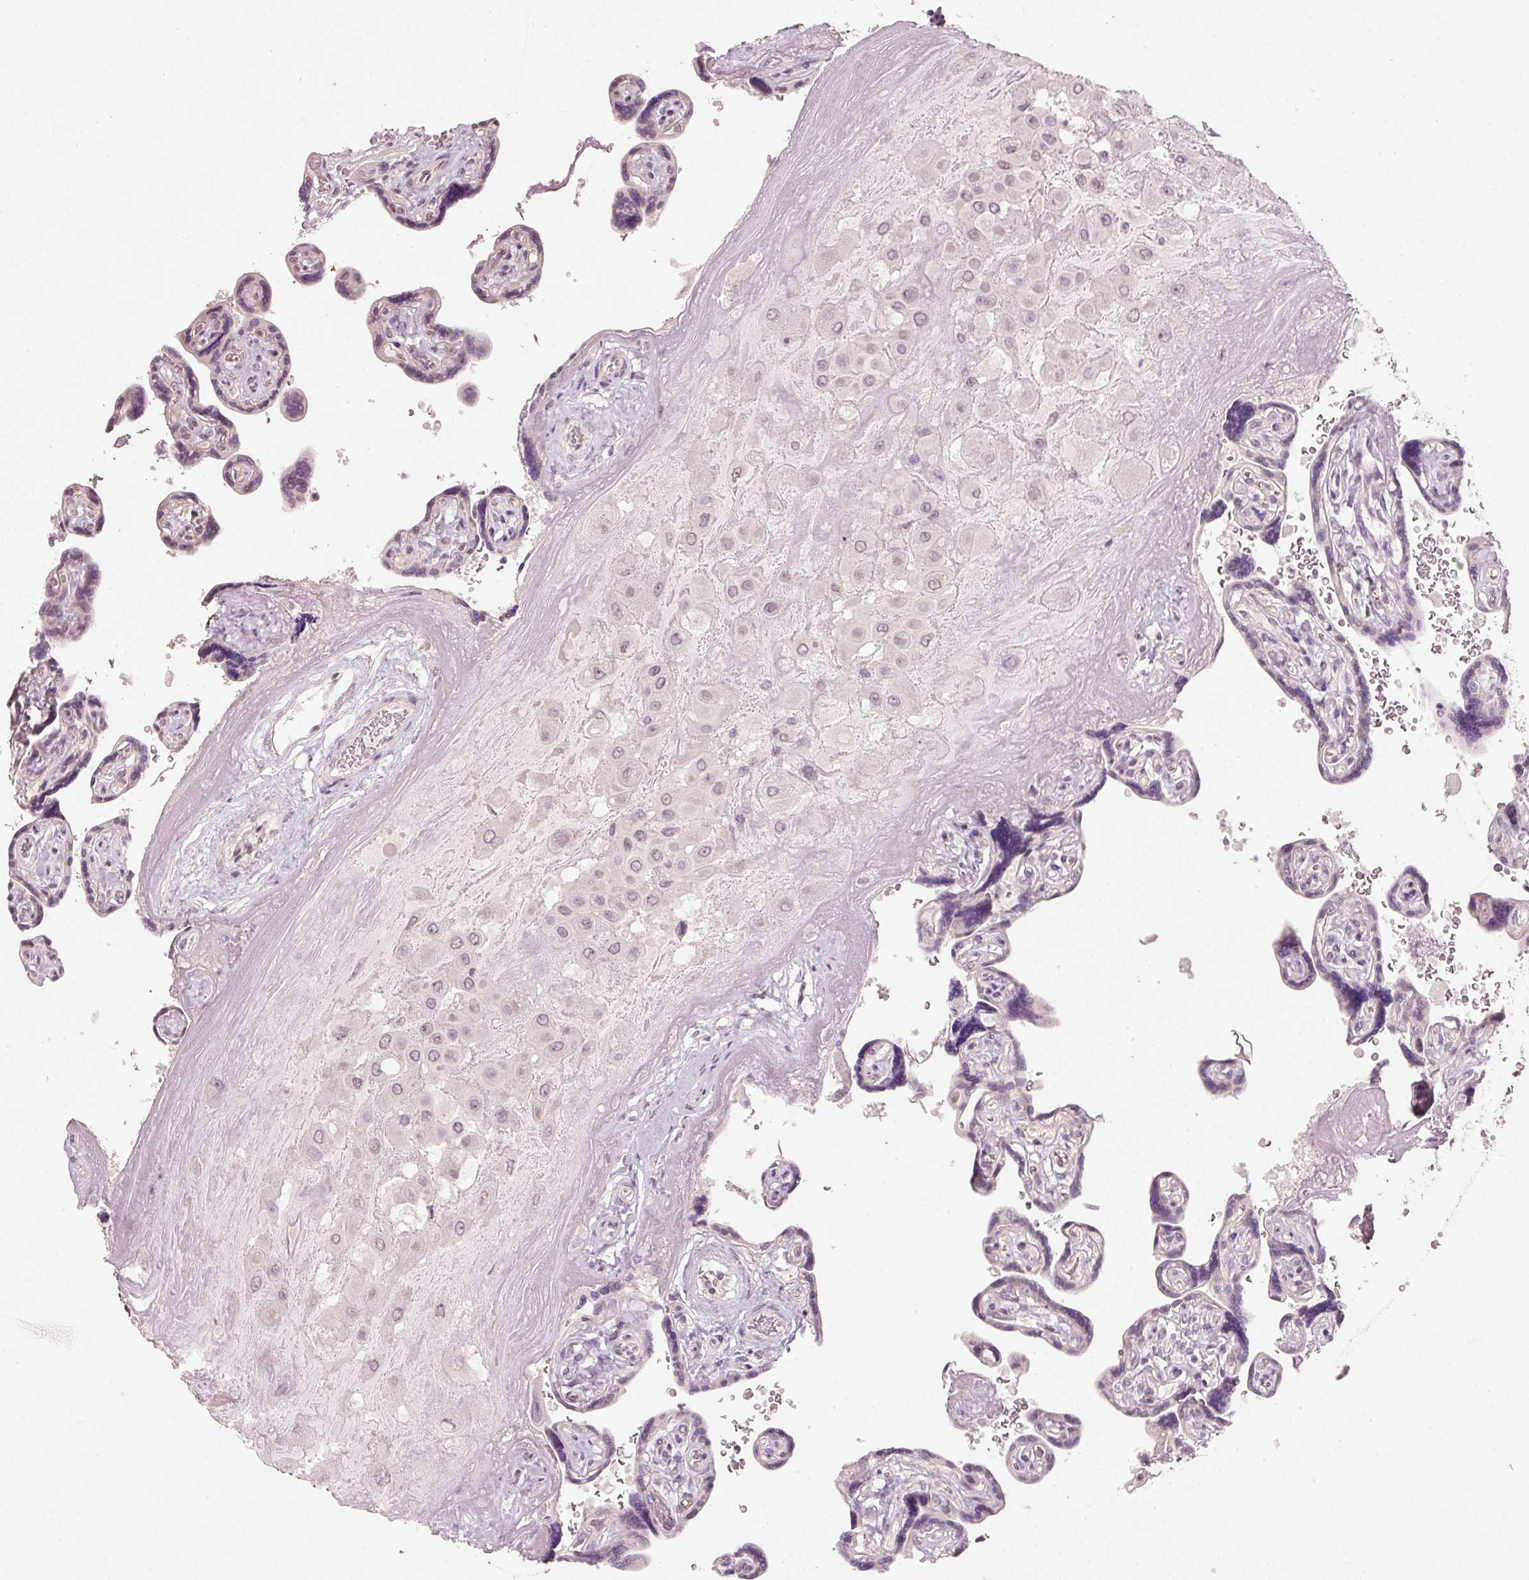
{"staining": {"intensity": "negative", "quantity": "none", "location": "none"}, "tissue": "placenta", "cell_type": "Decidual cells", "image_type": "normal", "snomed": [{"axis": "morphology", "description": "Normal tissue, NOS"}, {"axis": "topography", "description": "Placenta"}], "caption": "IHC photomicrograph of normal placenta: placenta stained with DAB (3,3'-diaminobenzidine) reveals no significant protein staining in decidual cells. (Stains: DAB (3,3'-diaminobenzidine) immunohistochemistry (IHC) with hematoxylin counter stain, Microscopy: brightfield microscopy at high magnification).", "gene": "STEAP1", "patient": {"sex": "female", "age": 32}}